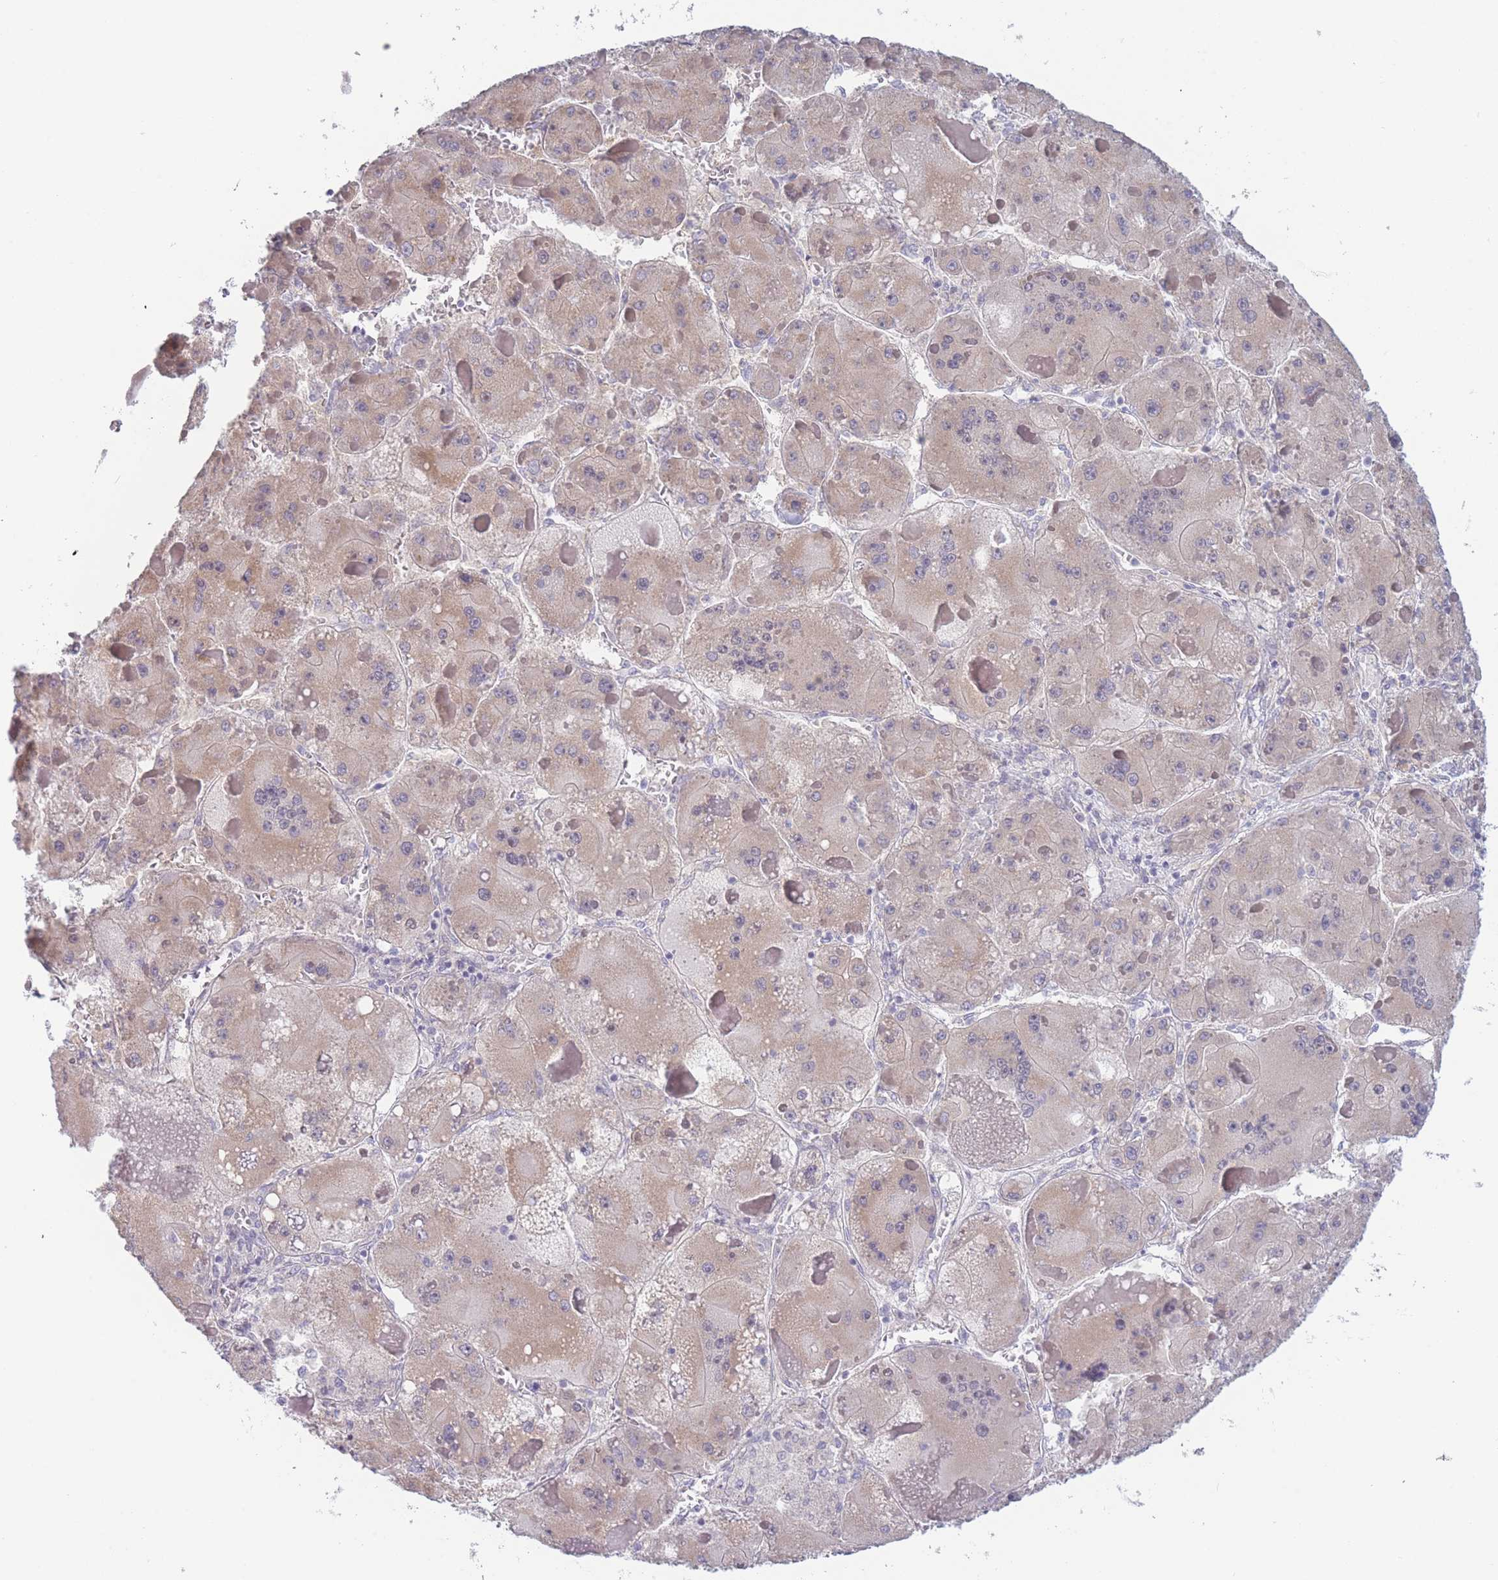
{"staining": {"intensity": "weak", "quantity": ">75%", "location": "cytoplasmic/membranous"}, "tissue": "liver cancer", "cell_type": "Tumor cells", "image_type": "cancer", "snomed": [{"axis": "morphology", "description": "Carcinoma, Hepatocellular, NOS"}, {"axis": "topography", "description": "Liver"}], "caption": "Human liver cancer (hepatocellular carcinoma) stained with a brown dye shows weak cytoplasmic/membranous positive expression in approximately >75% of tumor cells.", "gene": "FAM227B", "patient": {"sex": "female", "age": 73}}